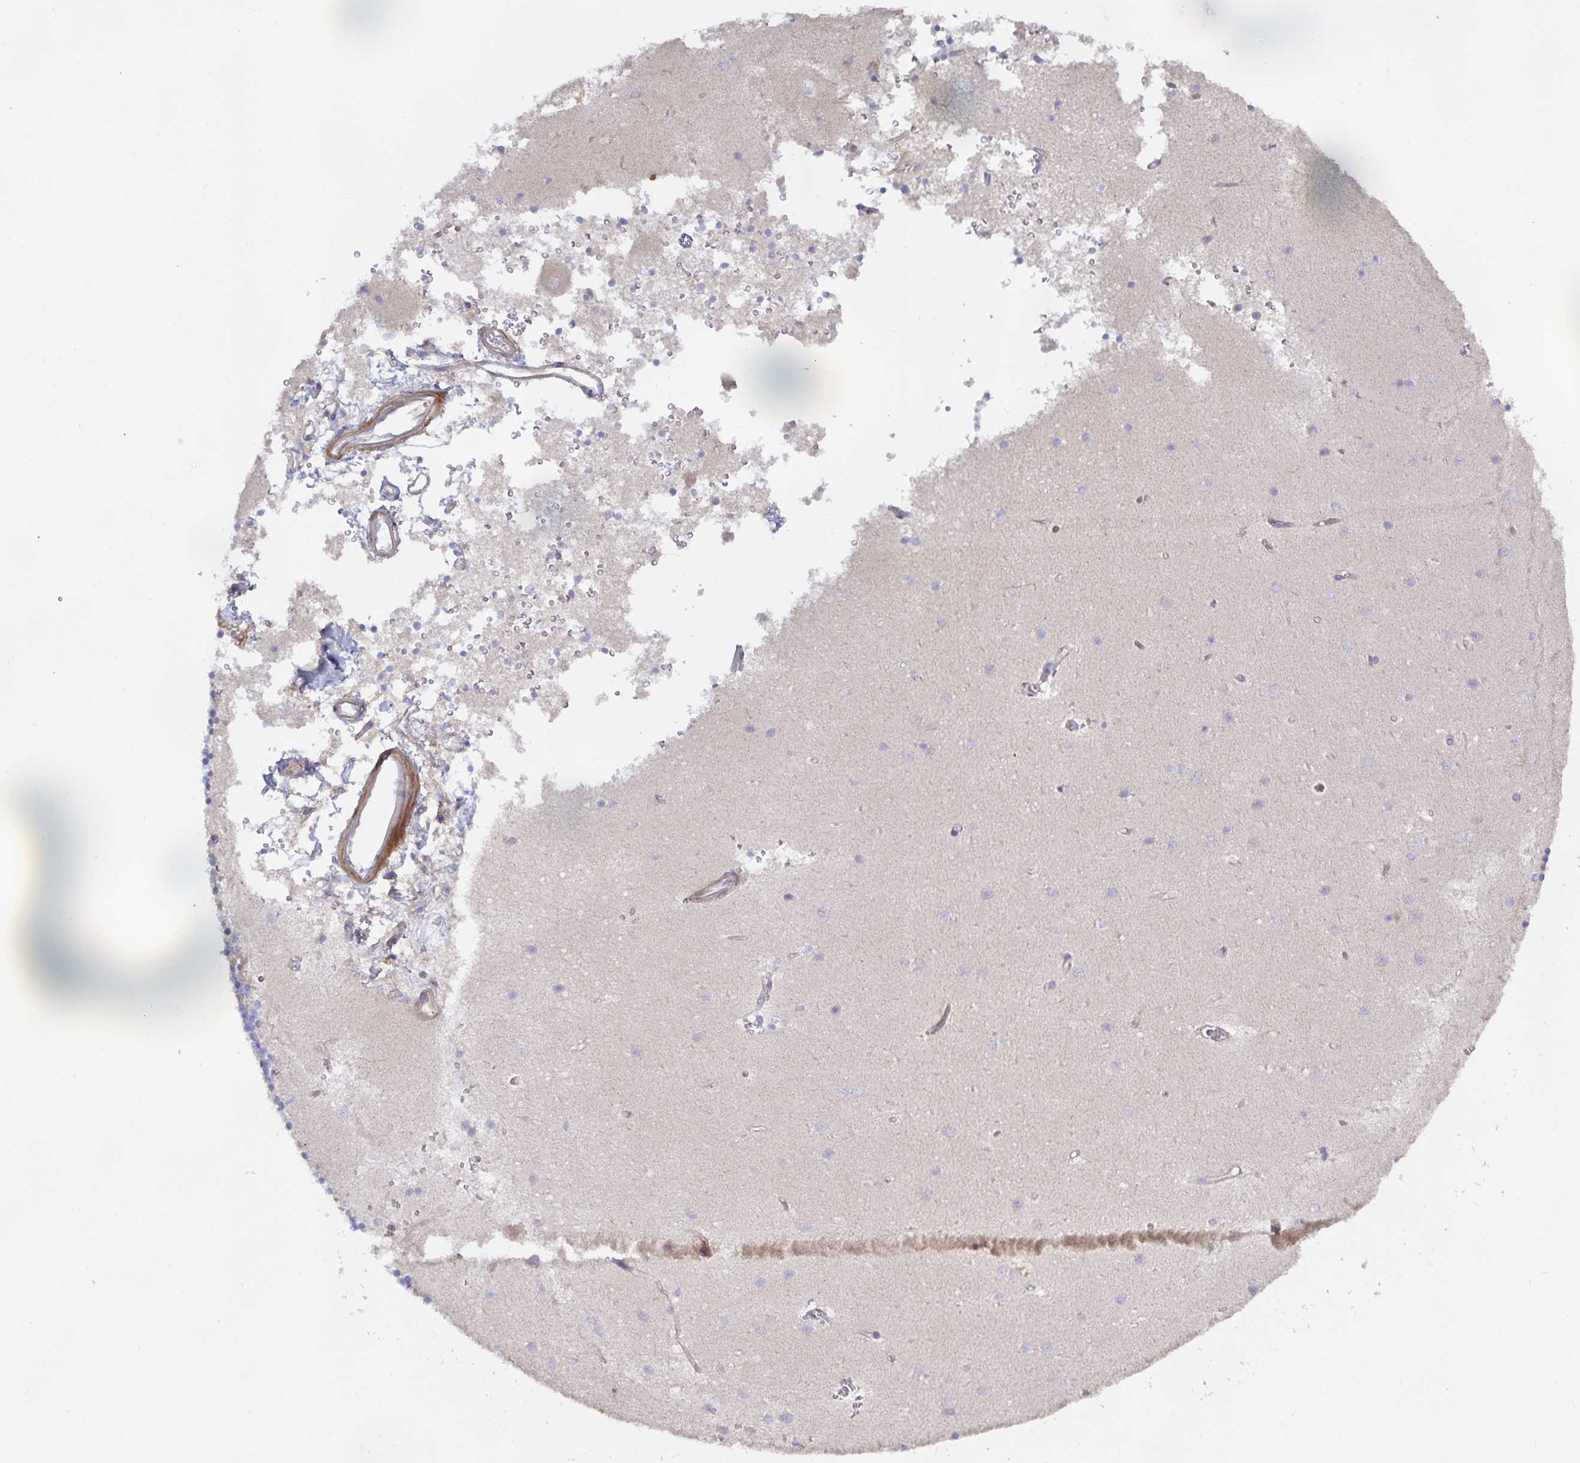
{"staining": {"intensity": "moderate", "quantity": "<25%", "location": "cytoplasmic/membranous"}, "tissue": "cerebellum", "cell_type": "Cells in granular layer", "image_type": "normal", "snomed": [{"axis": "morphology", "description": "Normal tissue, NOS"}, {"axis": "topography", "description": "Cerebellum"}], "caption": "Protein analysis of benign cerebellum reveals moderate cytoplasmic/membranous positivity in about <25% of cells in granular layer.", "gene": "METTL22", "patient": {"sex": "male", "age": 54}}